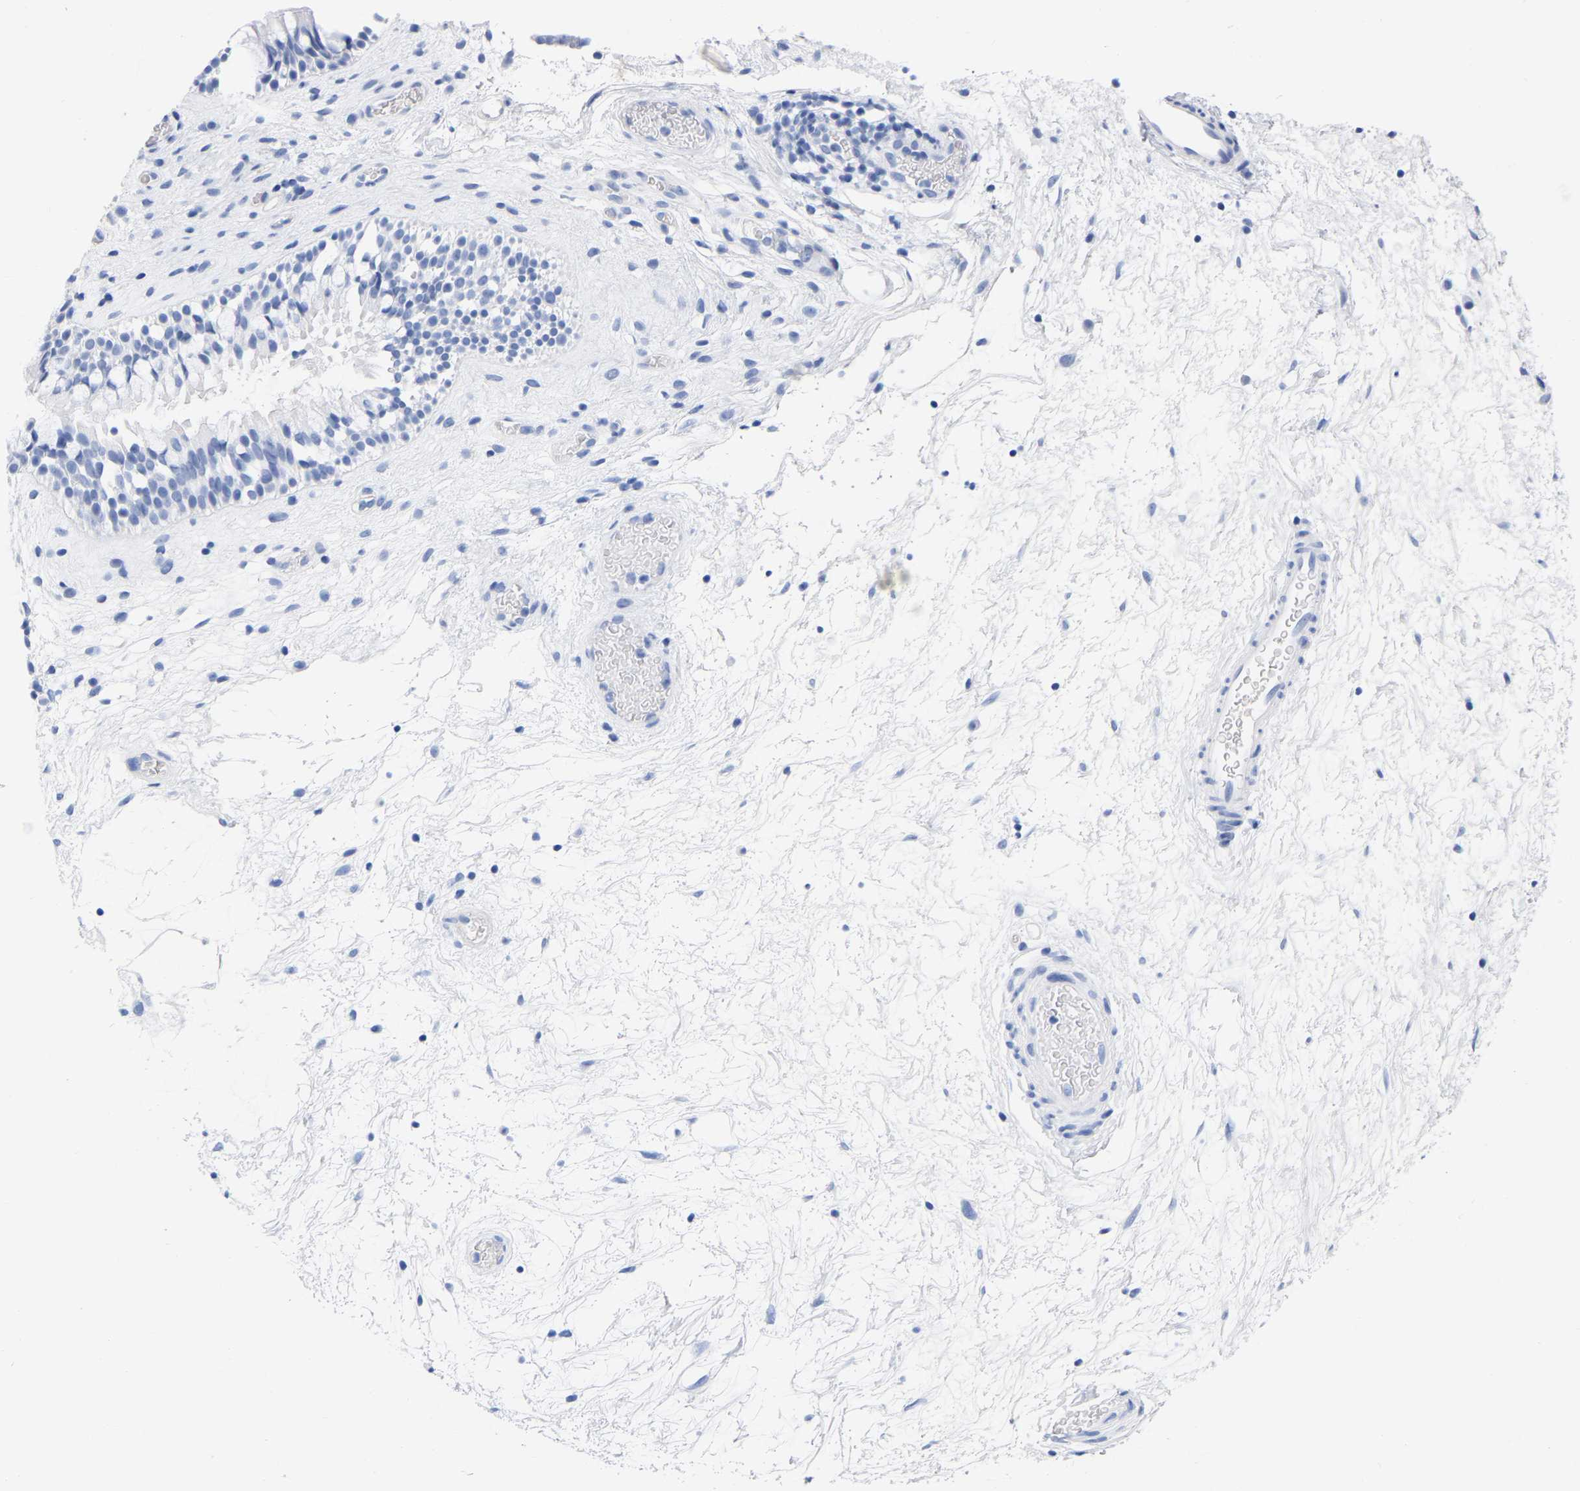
{"staining": {"intensity": "negative", "quantity": "none", "location": "none"}, "tissue": "nasopharynx", "cell_type": "Respiratory epithelial cells", "image_type": "normal", "snomed": [{"axis": "morphology", "description": "Normal tissue, NOS"}, {"axis": "morphology", "description": "Inflammation, NOS"}, {"axis": "topography", "description": "Nasopharynx"}], "caption": "Immunohistochemical staining of benign human nasopharynx demonstrates no significant staining in respiratory epithelial cells. The staining is performed using DAB (3,3'-diaminobenzidine) brown chromogen with nuclei counter-stained in using hematoxylin.", "gene": "HAPLN1", "patient": {"sex": "male", "age": 48}}